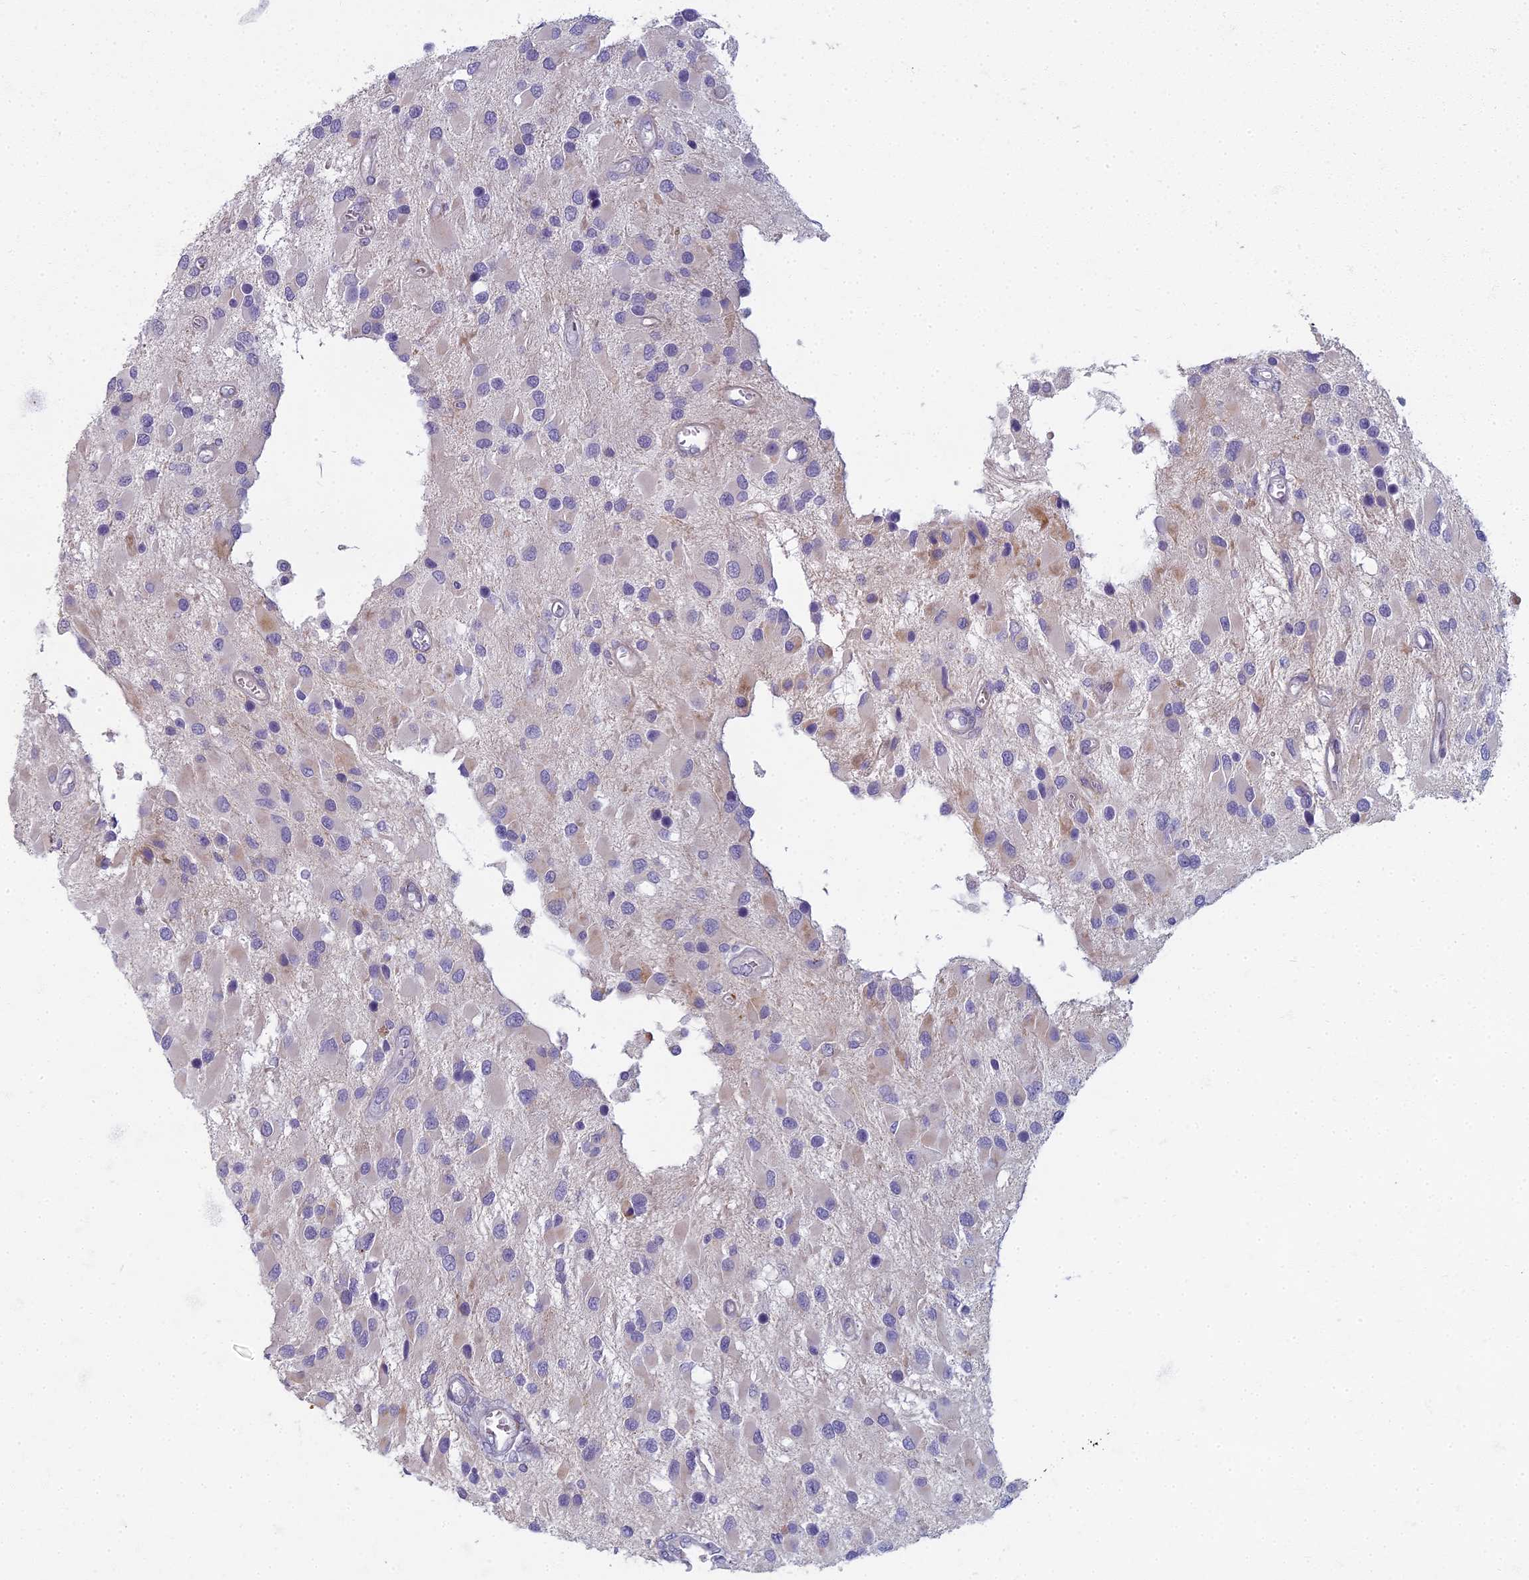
{"staining": {"intensity": "weak", "quantity": "<25%", "location": "cytoplasmic/membranous"}, "tissue": "glioma", "cell_type": "Tumor cells", "image_type": "cancer", "snomed": [{"axis": "morphology", "description": "Glioma, malignant, High grade"}, {"axis": "topography", "description": "Brain"}], "caption": "Tumor cells are negative for brown protein staining in malignant glioma (high-grade).", "gene": "ARL15", "patient": {"sex": "male", "age": 53}}